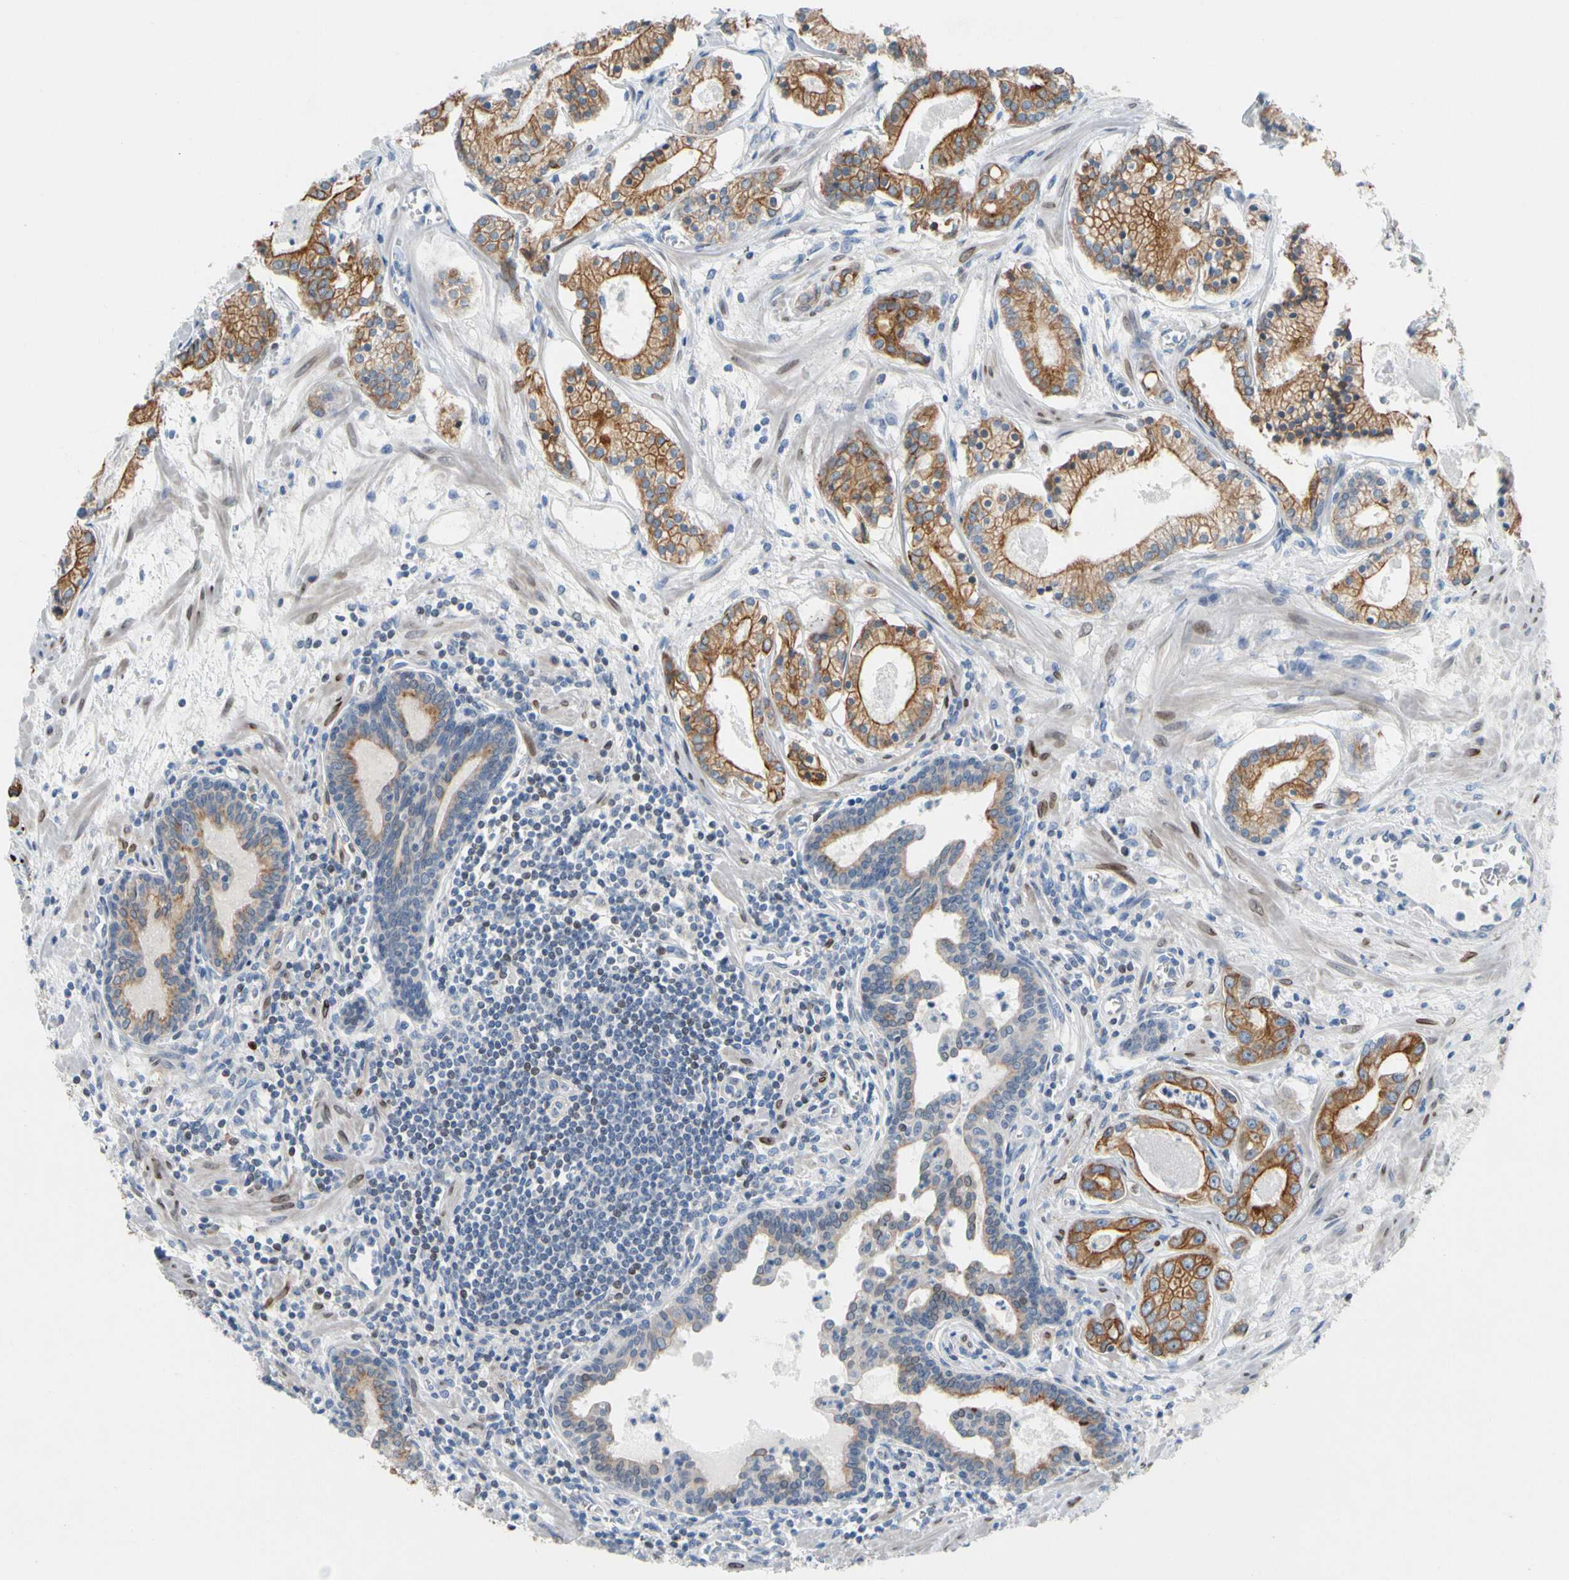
{"staining": {"intensity": "strong", "quantity": ">75%", "location": "cytoplasmic/membranous"}, "tissue": "prostate cancer", "cell_type": "Tumor cells", "image_type": "cancer", "snomed": [{"axis": "morphology", "description": "Adenocarcinoma, Low grade"}, {"axis": "topography", "description": "Prostate"}], "caption": "Brown immunohistochemical staining in human prostate adenocarcinoma (low-grade) demonstrates strong cytoplasmic/membranous expression in approximately >75% of tumor cells.", "gene": "ZNF132", "patient": {"sex": "male", "age": 59}}